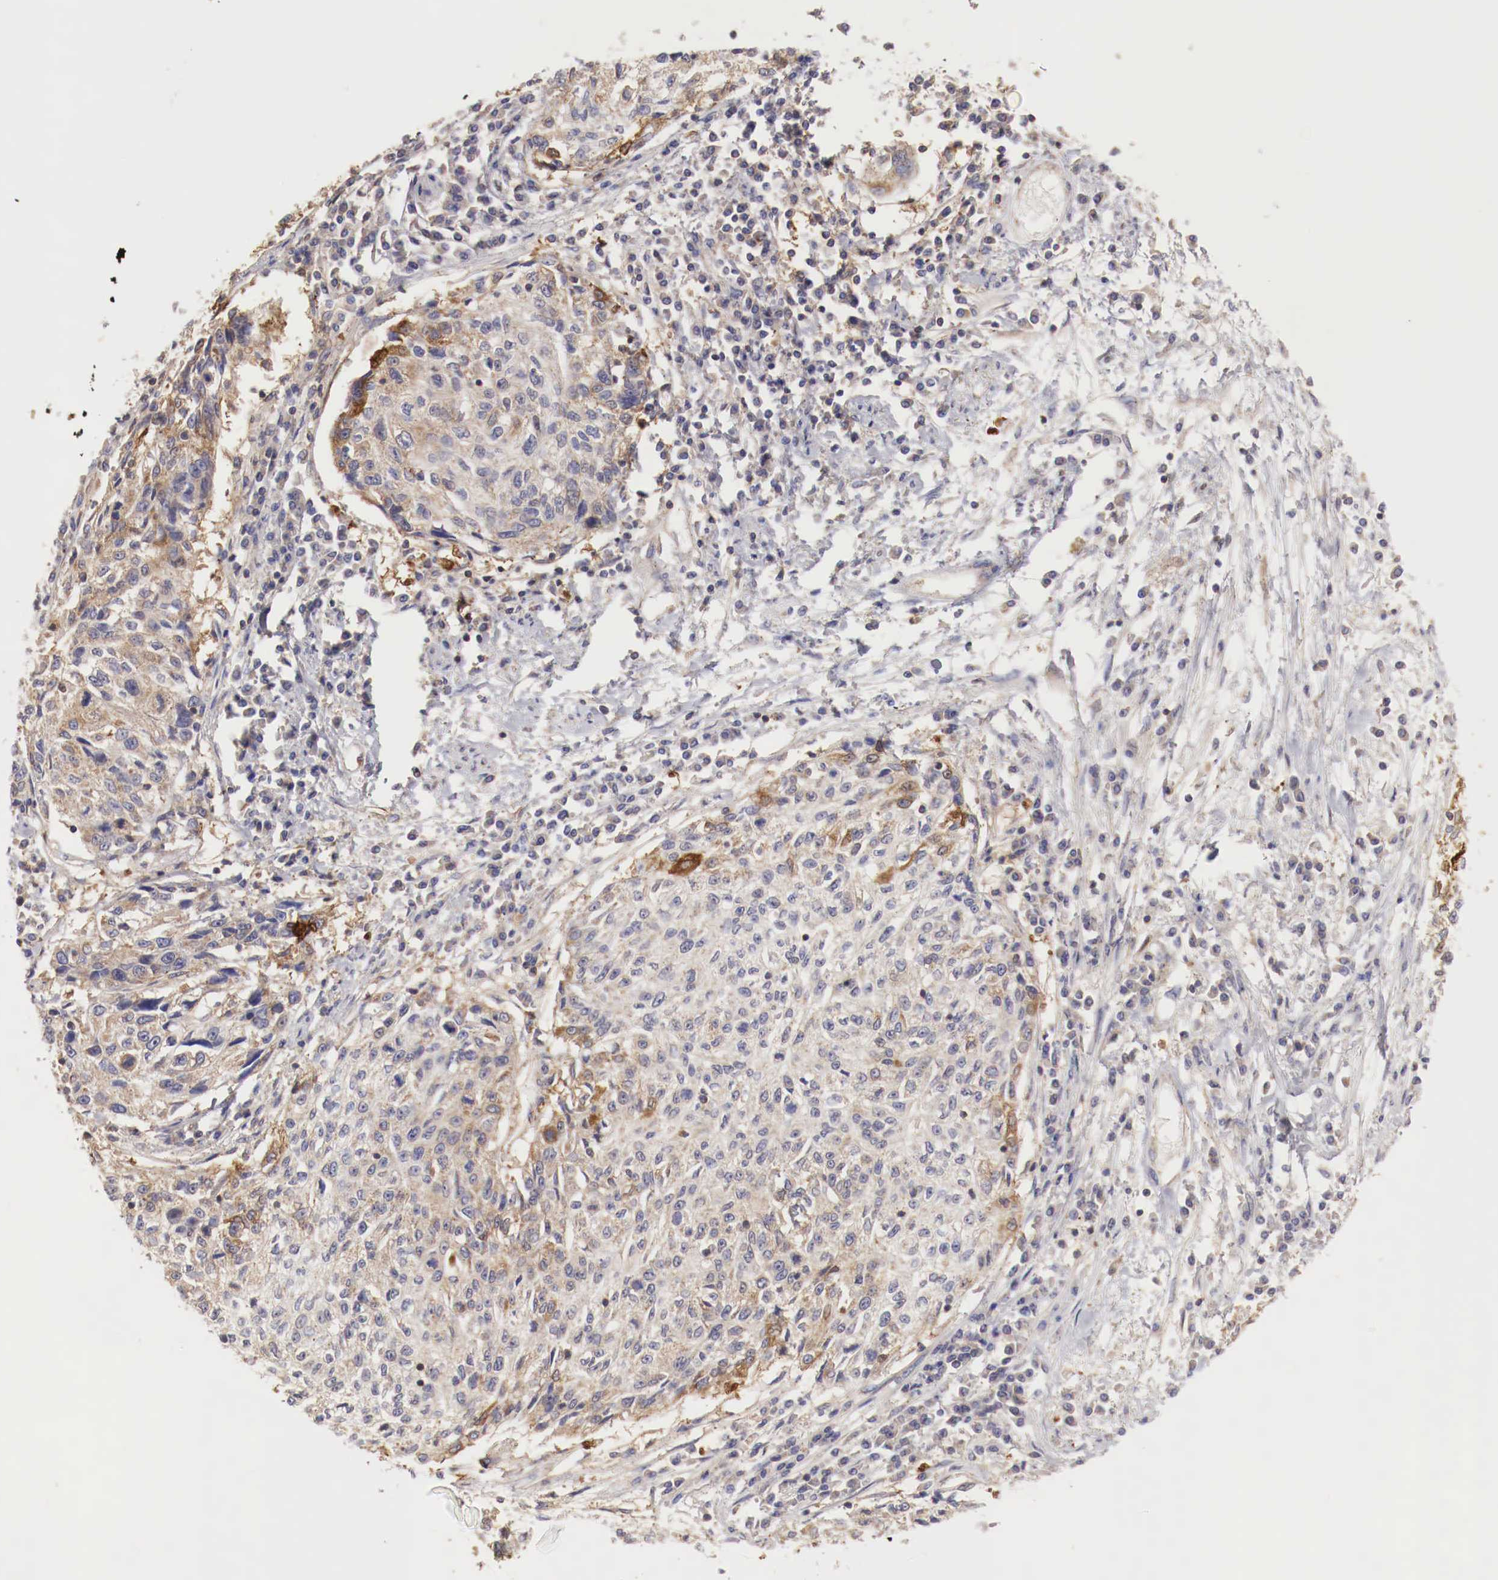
{"staining": {"intensity": "weak", "quantity": "25%-75%", "location": "cytoplasmic/membranous"}, "tissue": "cervical cancer", "cell_type": "Tumor cells", "image_type": "cancer", "snomed": [{"axis": "morphology", "description": "Squamous cell carcinoma, NOS"}, {"axis": "topography", "description": "Cervix"}], "caption": "Protein expression analysis of human cervical squamous cell carcinoma reveals weak cytoplasmic/membranous expression in about 25%-75% of tumor cells.", "gene": "PITPNA", "patient": {"sex": "female", "age": 57}}